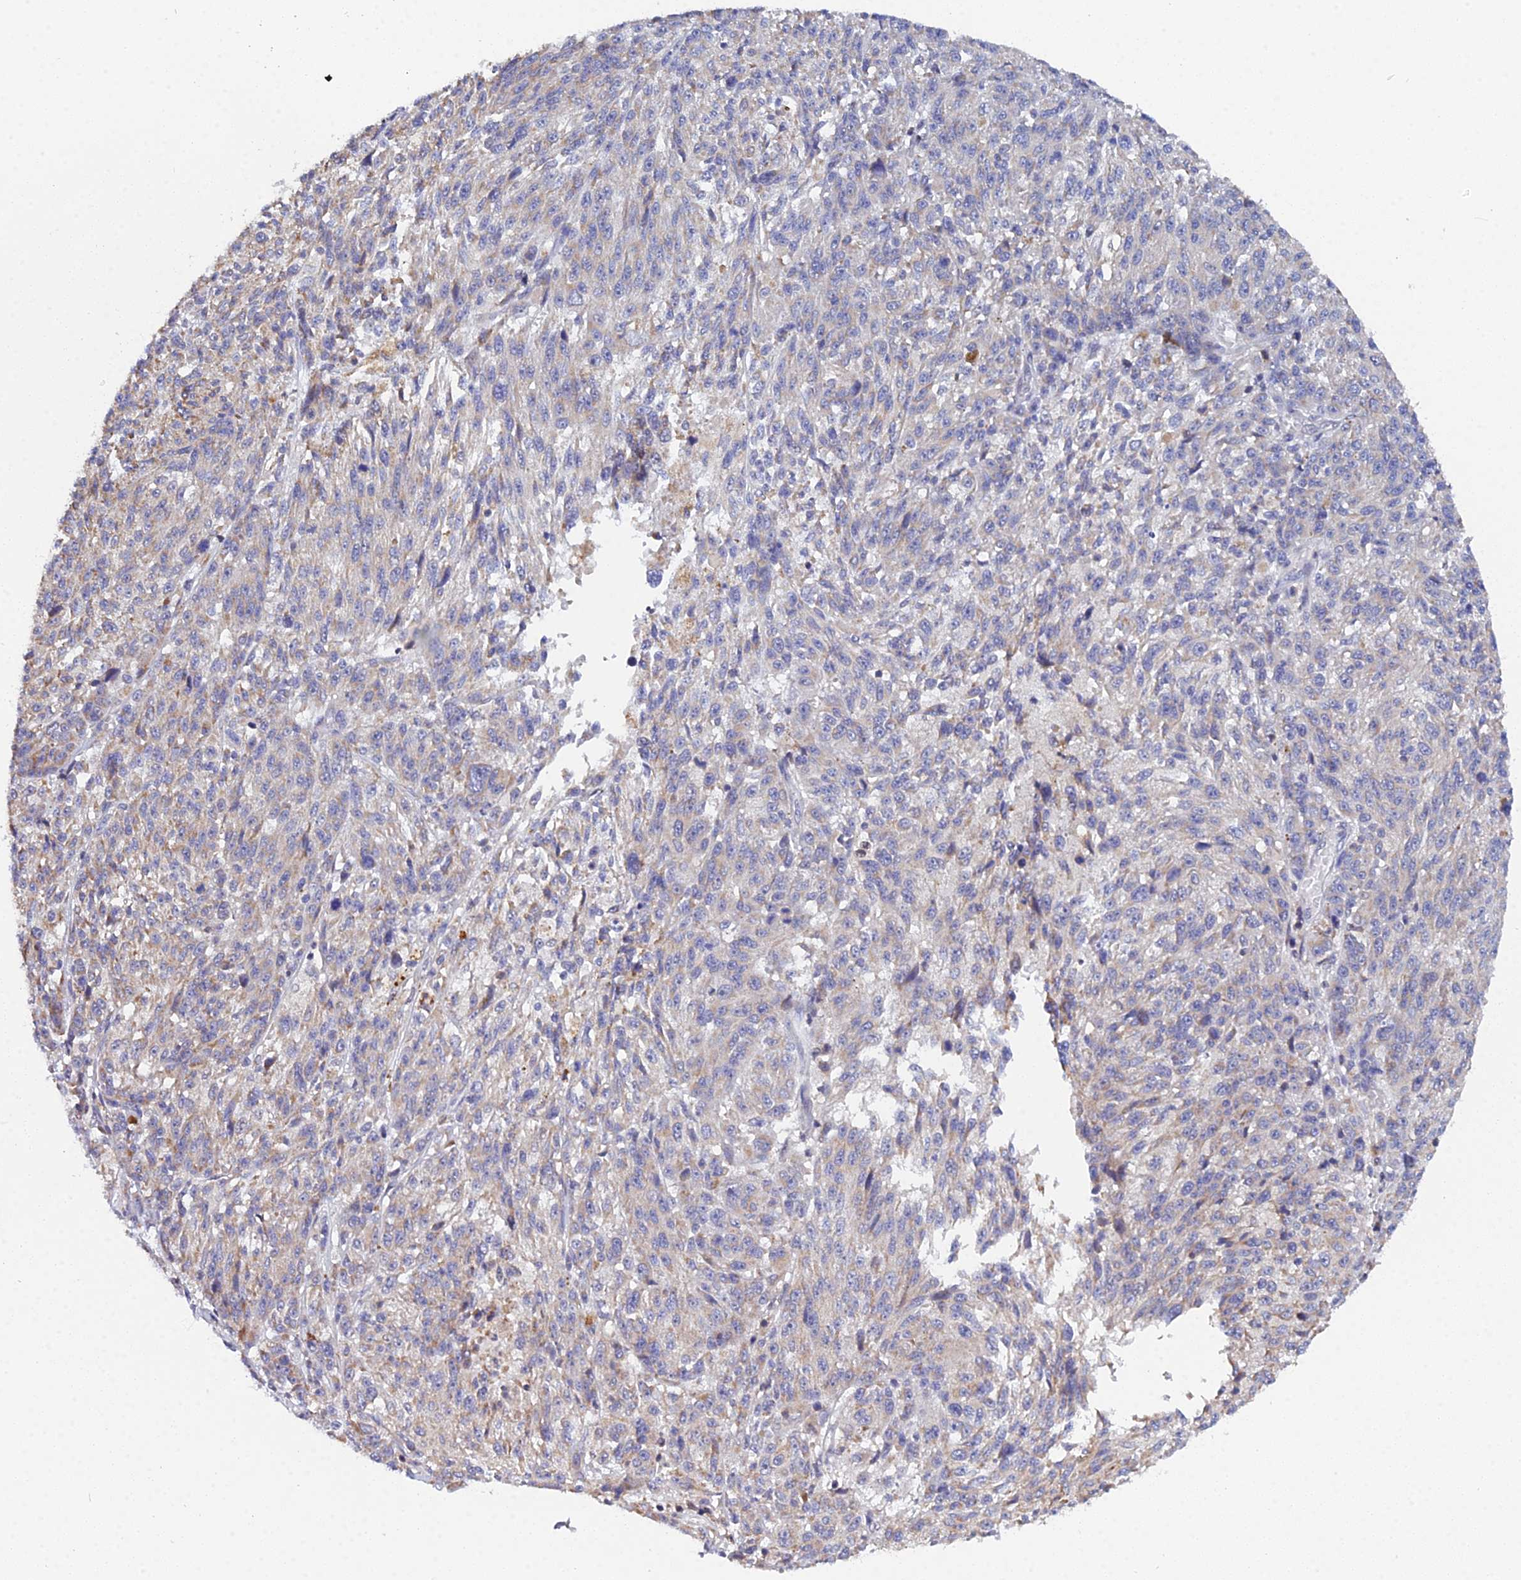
{"staining": {"intensity": "weak", "quantity": "<25%", "location": "cytoplasmic/membranous"}, "tissue": "melanoma", "cell_type": "Tumor cells", "image_type": "cancer", "snomed": [{"axis": "morphology", "description": "Malignant melanoma, NOS"}, {"axis": "topography", "description": "Skin"}], "caption": "IHC micrograph of human malignant melanoma stained for a protein (brown), which reveals no expression in tumor cells. (Brightfield microscopy of DAB (3,3'-diaminobenzidine) immunohistochemistry at high magnification).", "gene": "ELOA2", "patient": {"sex": "male", "age": 53}}